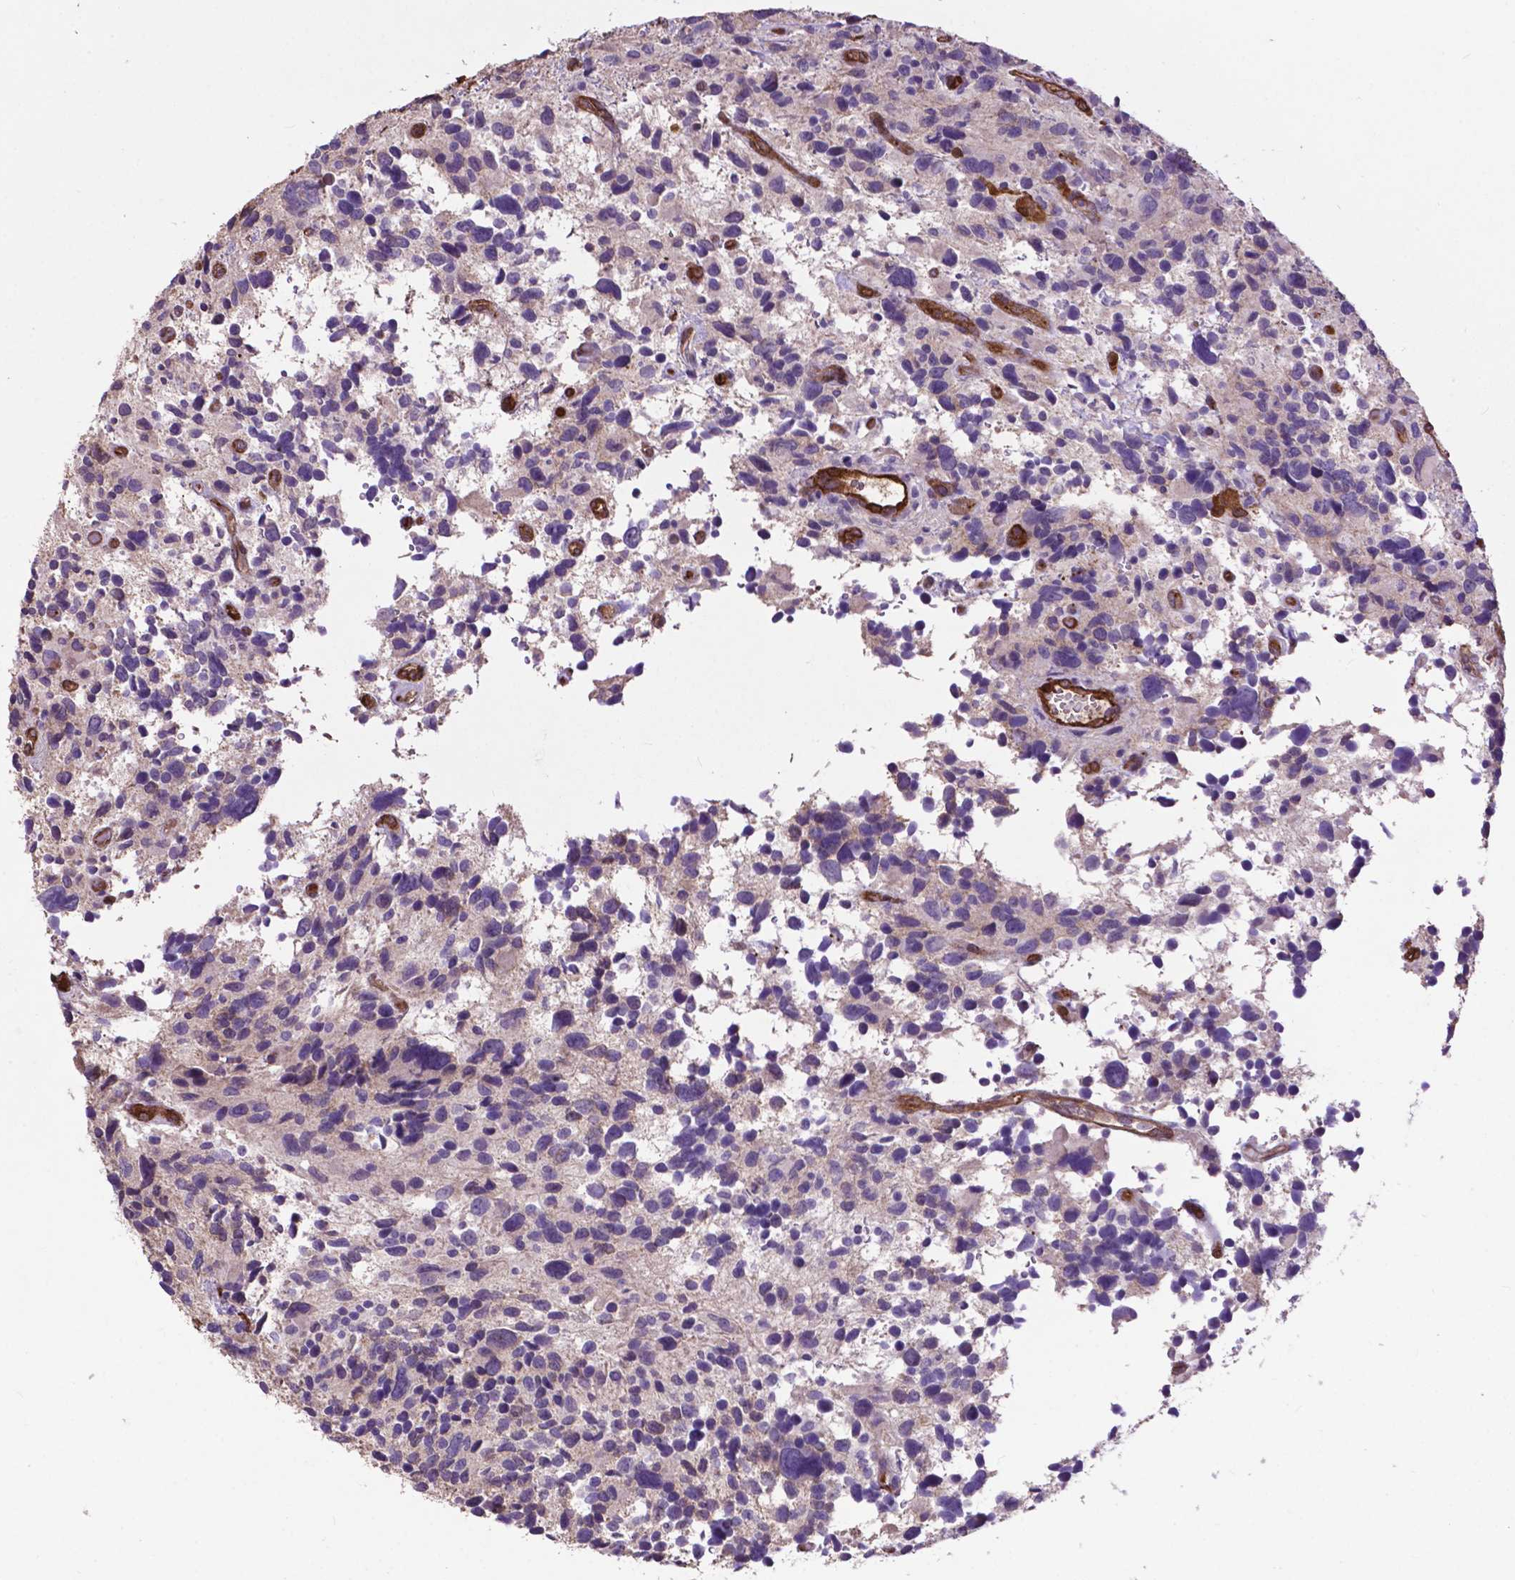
{"staining": {"intensity": "negative", "quantity": "none", "location": "none"}, "tissue": "glioma", "cell_type": "Tumor cells", "image_type": "cancer", "snomed": [{"axis": "morphology", "description": "Glioma, malignant, High grade"}, {"axis": "topography", "description": "Brain"}], "caption": "Immunohistochemical staining of human glioma demonstrates no significant staining in tumor cells.", "gene": "PDLIM1", "patient": {"sex": "male", "age": 46}}